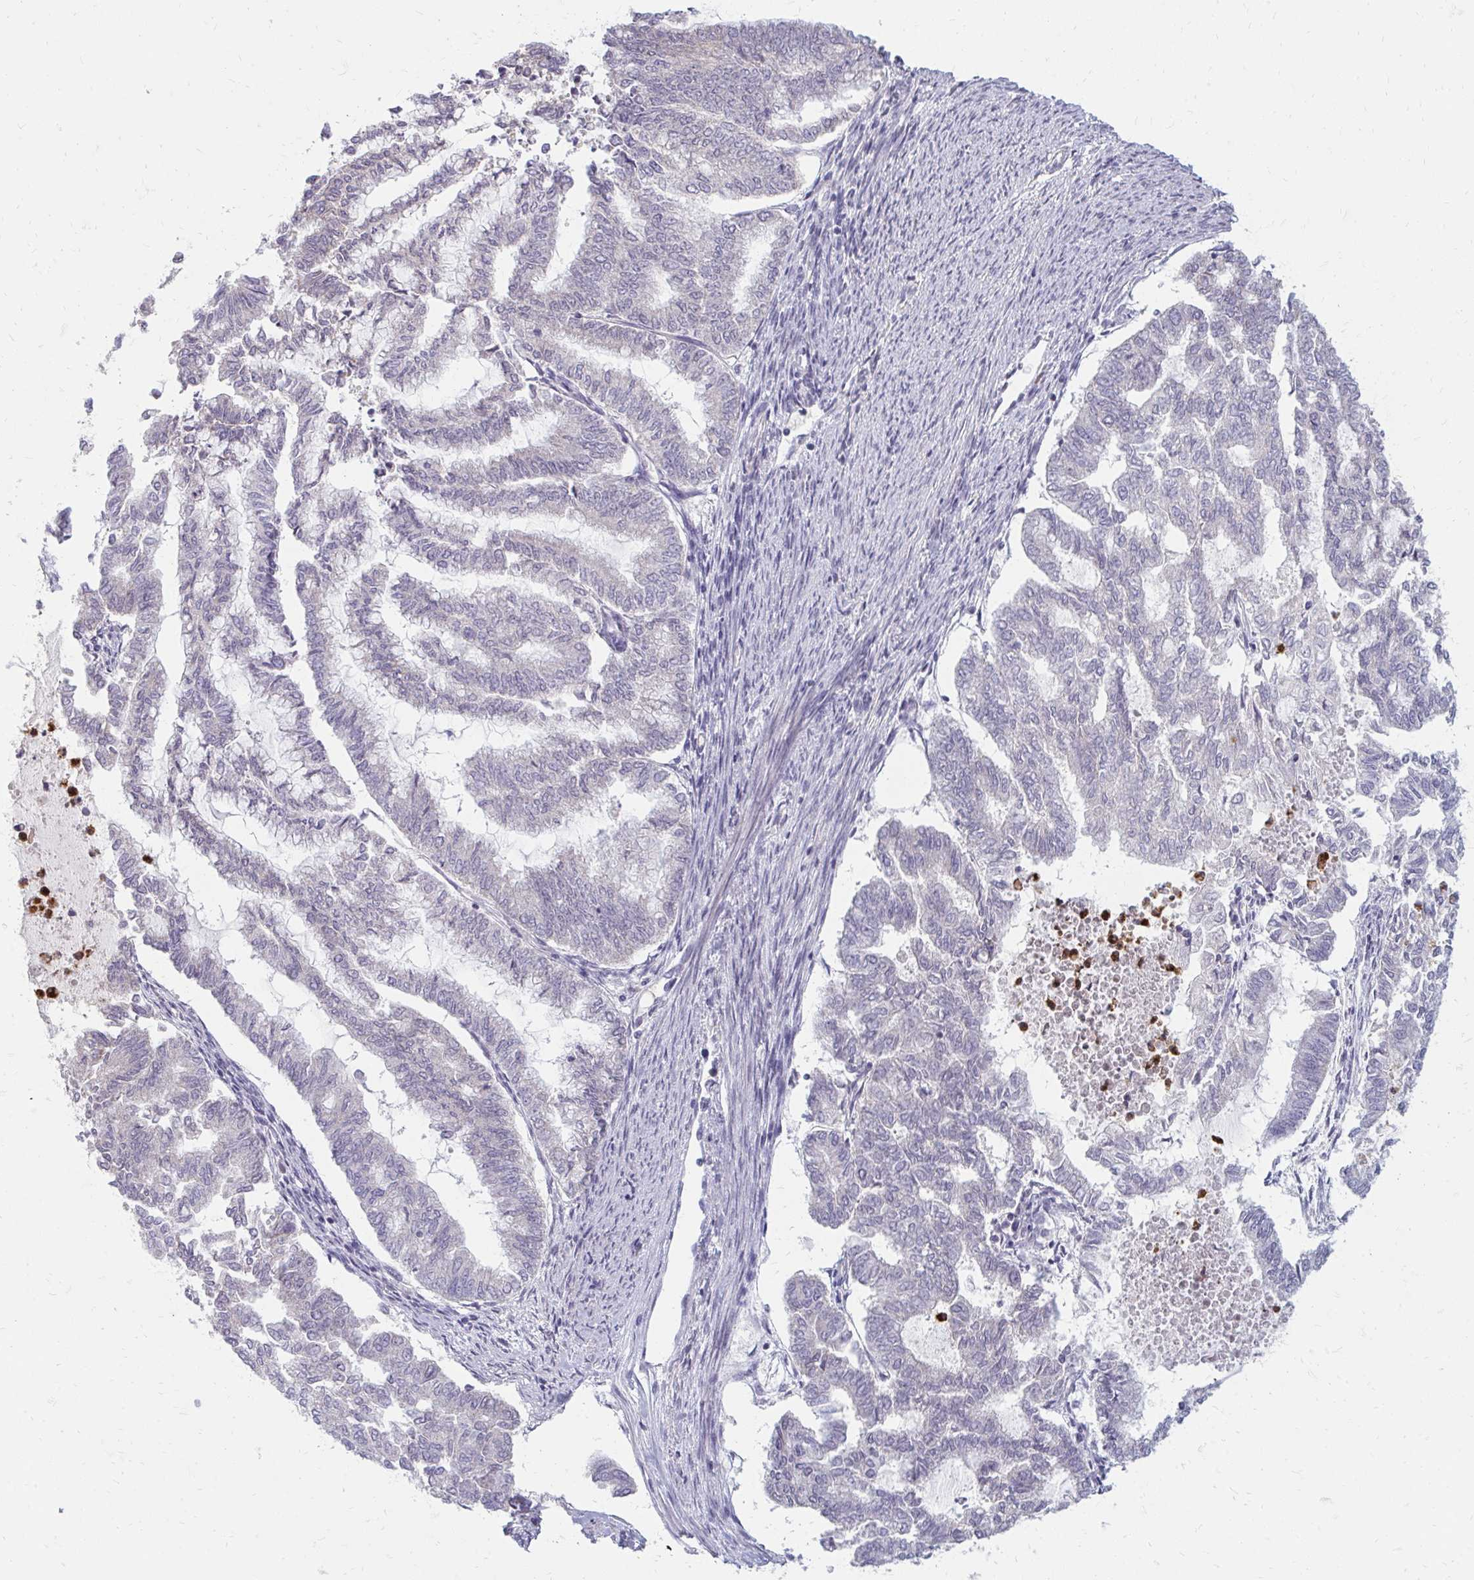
{"staining": {"intensity": "negative", "quantity": "none", "location": "none"}, "tissue": "endometrial cancer", "cell_type": "Tumor cells", "image_type": "cancer", "snomed": [{"axis": "morphology", "description": "Adenocarcinoma, NOS"}, {"axis": "topography", "description": "Endometrium"}], "caption": "IHC of adenocarcinoma (endometrial) shows no staining in tumor cells.", "gene": "RAB33A", "patient": {"sex": "female", "age": 79}}